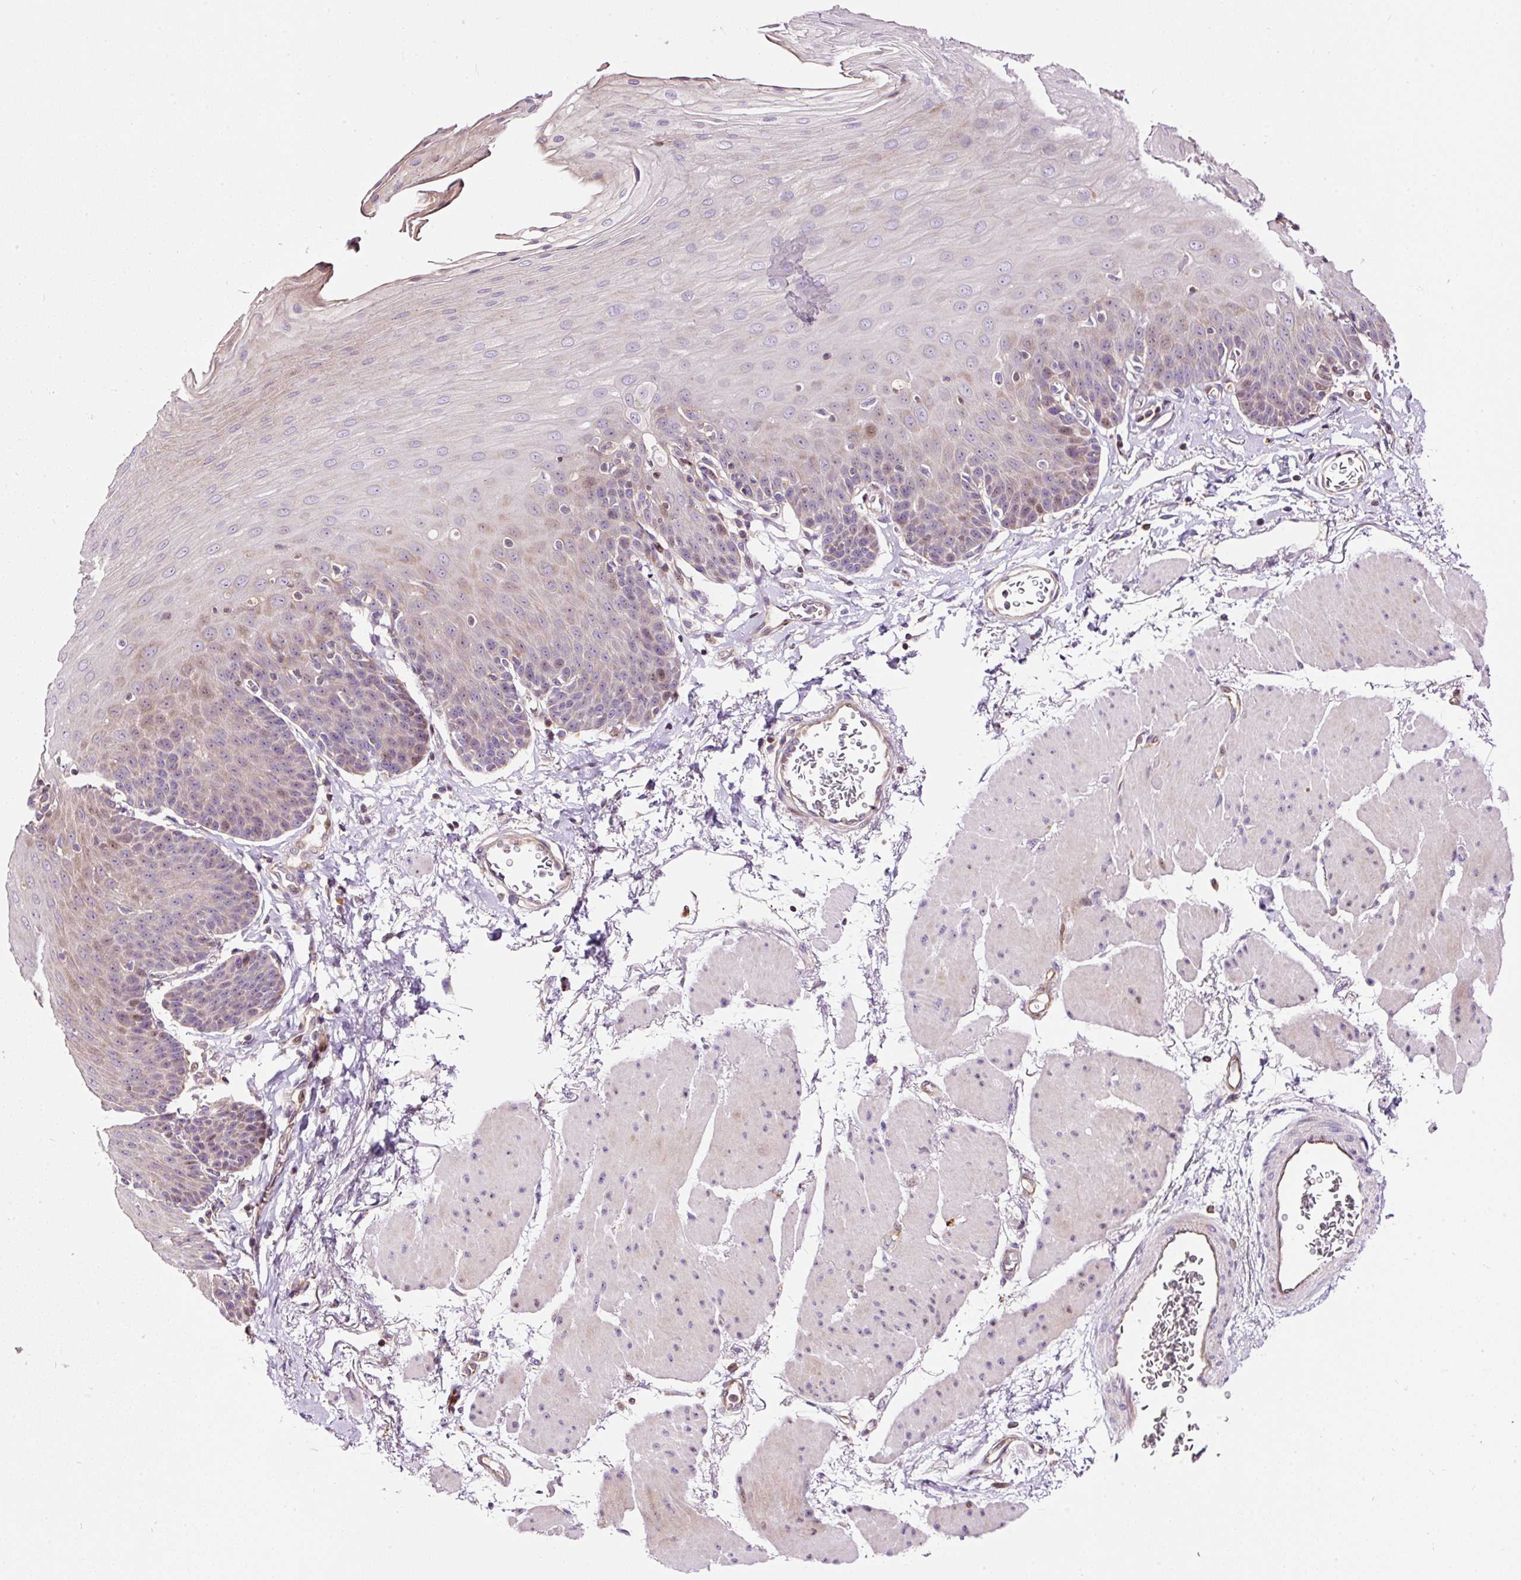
{"staining": {"intensity": "weak", "quantity": "<25%", "location": "cytoplasmic/membranous"}, "tissue": "esophagus", "cell_type": "Squamous epithelial cells", "image_type": "normal", "snomed": [{"axis": "morphology", "description": "Normal tissue, NOS"}, {"axis": "topography", "description": "Esophagus"}], "caption": "Immunohistochemistry (IHC) micrograph of unremarkable human esophagus stained for a protein (brown), which displays no expression in squamous epithelial cells.", "gene": "BOLA3", "patient": {"sex": "female", "age": 81}}